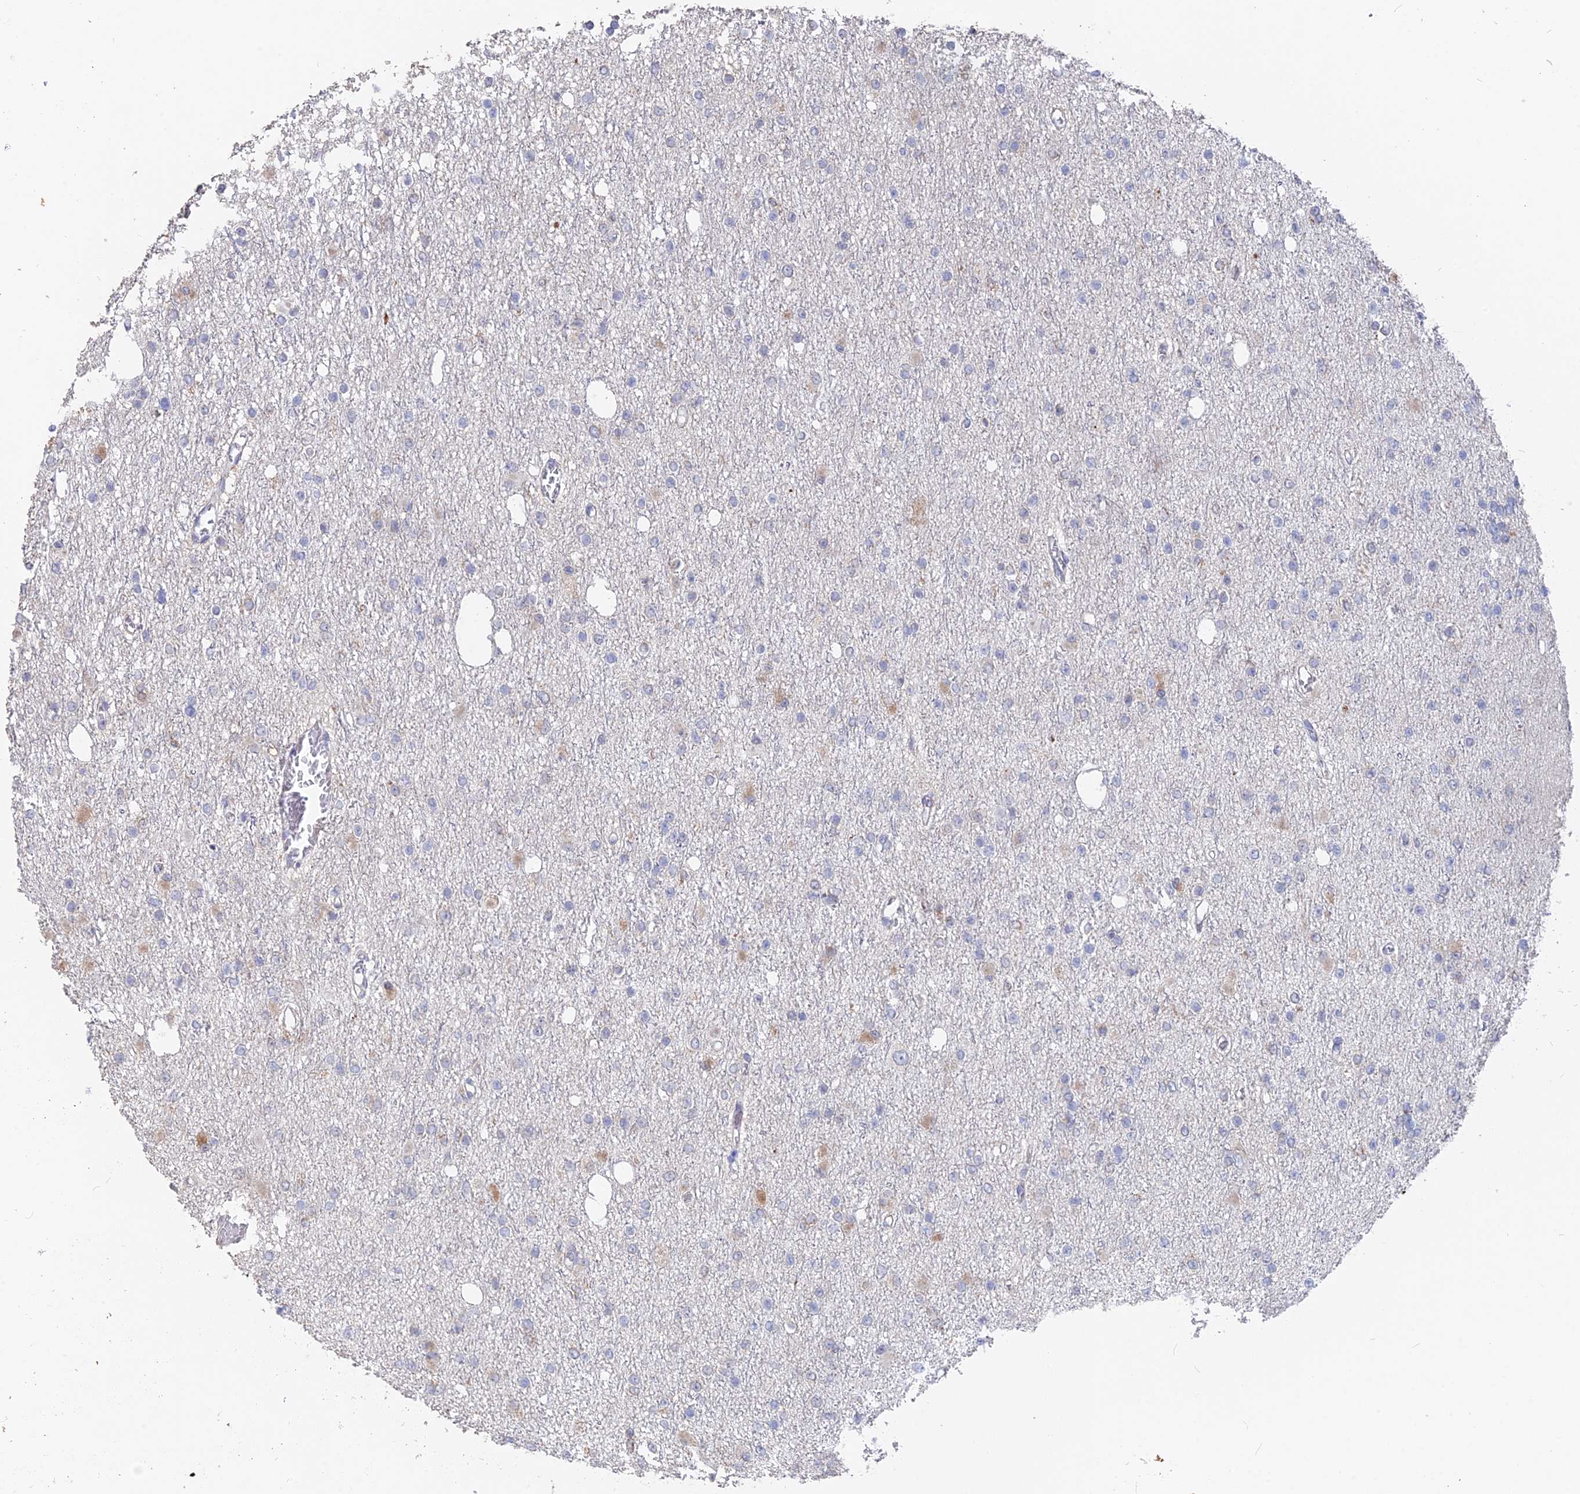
{"staining": {"intensity": "negative", "quantity": "none", "location": "none"}, "tissue": "glioma", "cell_type": "Tumor cells", "image_type": "cancer", "snomed": [{"axis": "morphology", "description": "Glioma, malignant, Low grade"}, {"axis": "topography", "description": "Brain"}], "caption": "Image shows no significant protein staining in tumor cells of glioma.", "gene": "SEMG2", "patient": {"sex": "female", "age": 22}}